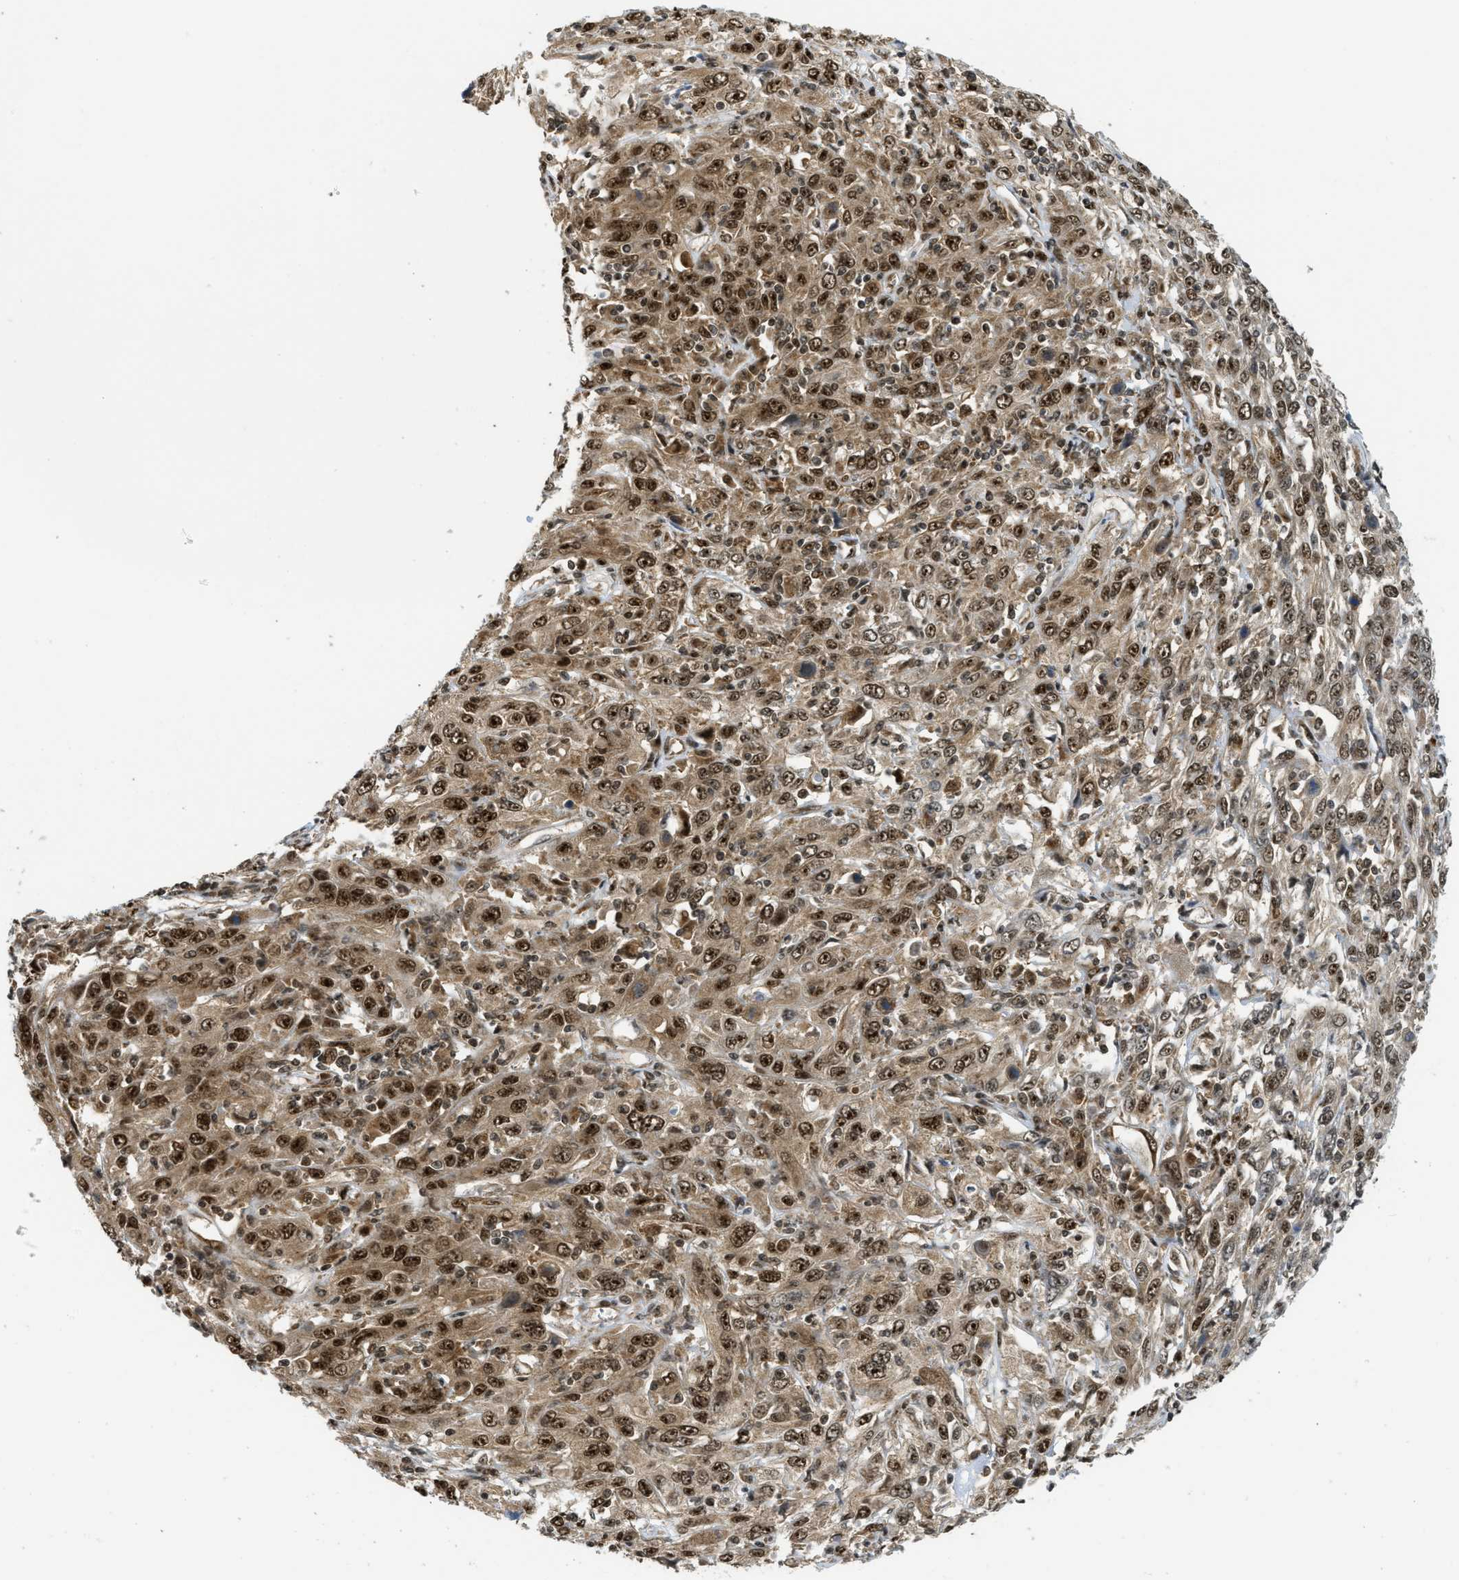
{"staining": {"intensity": "moderate", "quantity": ">75%", "location": "cytoplasmic/membranous,nuclear"}, "tissue": "cervical cancer", "cell_type": "Tumor cells", "image_type": "cancer", "snomed": [{"axis": "morphology", "description": "Squamous cell carcinoma, NOS"}, {"axis": "topography", "description": "Cervix"}], "caption": "Tumor cells demonstrate medium levels of moderate cytoplasmic/membranous and nuclear expression in approximately >75% of cells in squamous cell carcinoma (cervical).", "gene": "TACC1", "patient": {"sex": "female", "age": 46}}